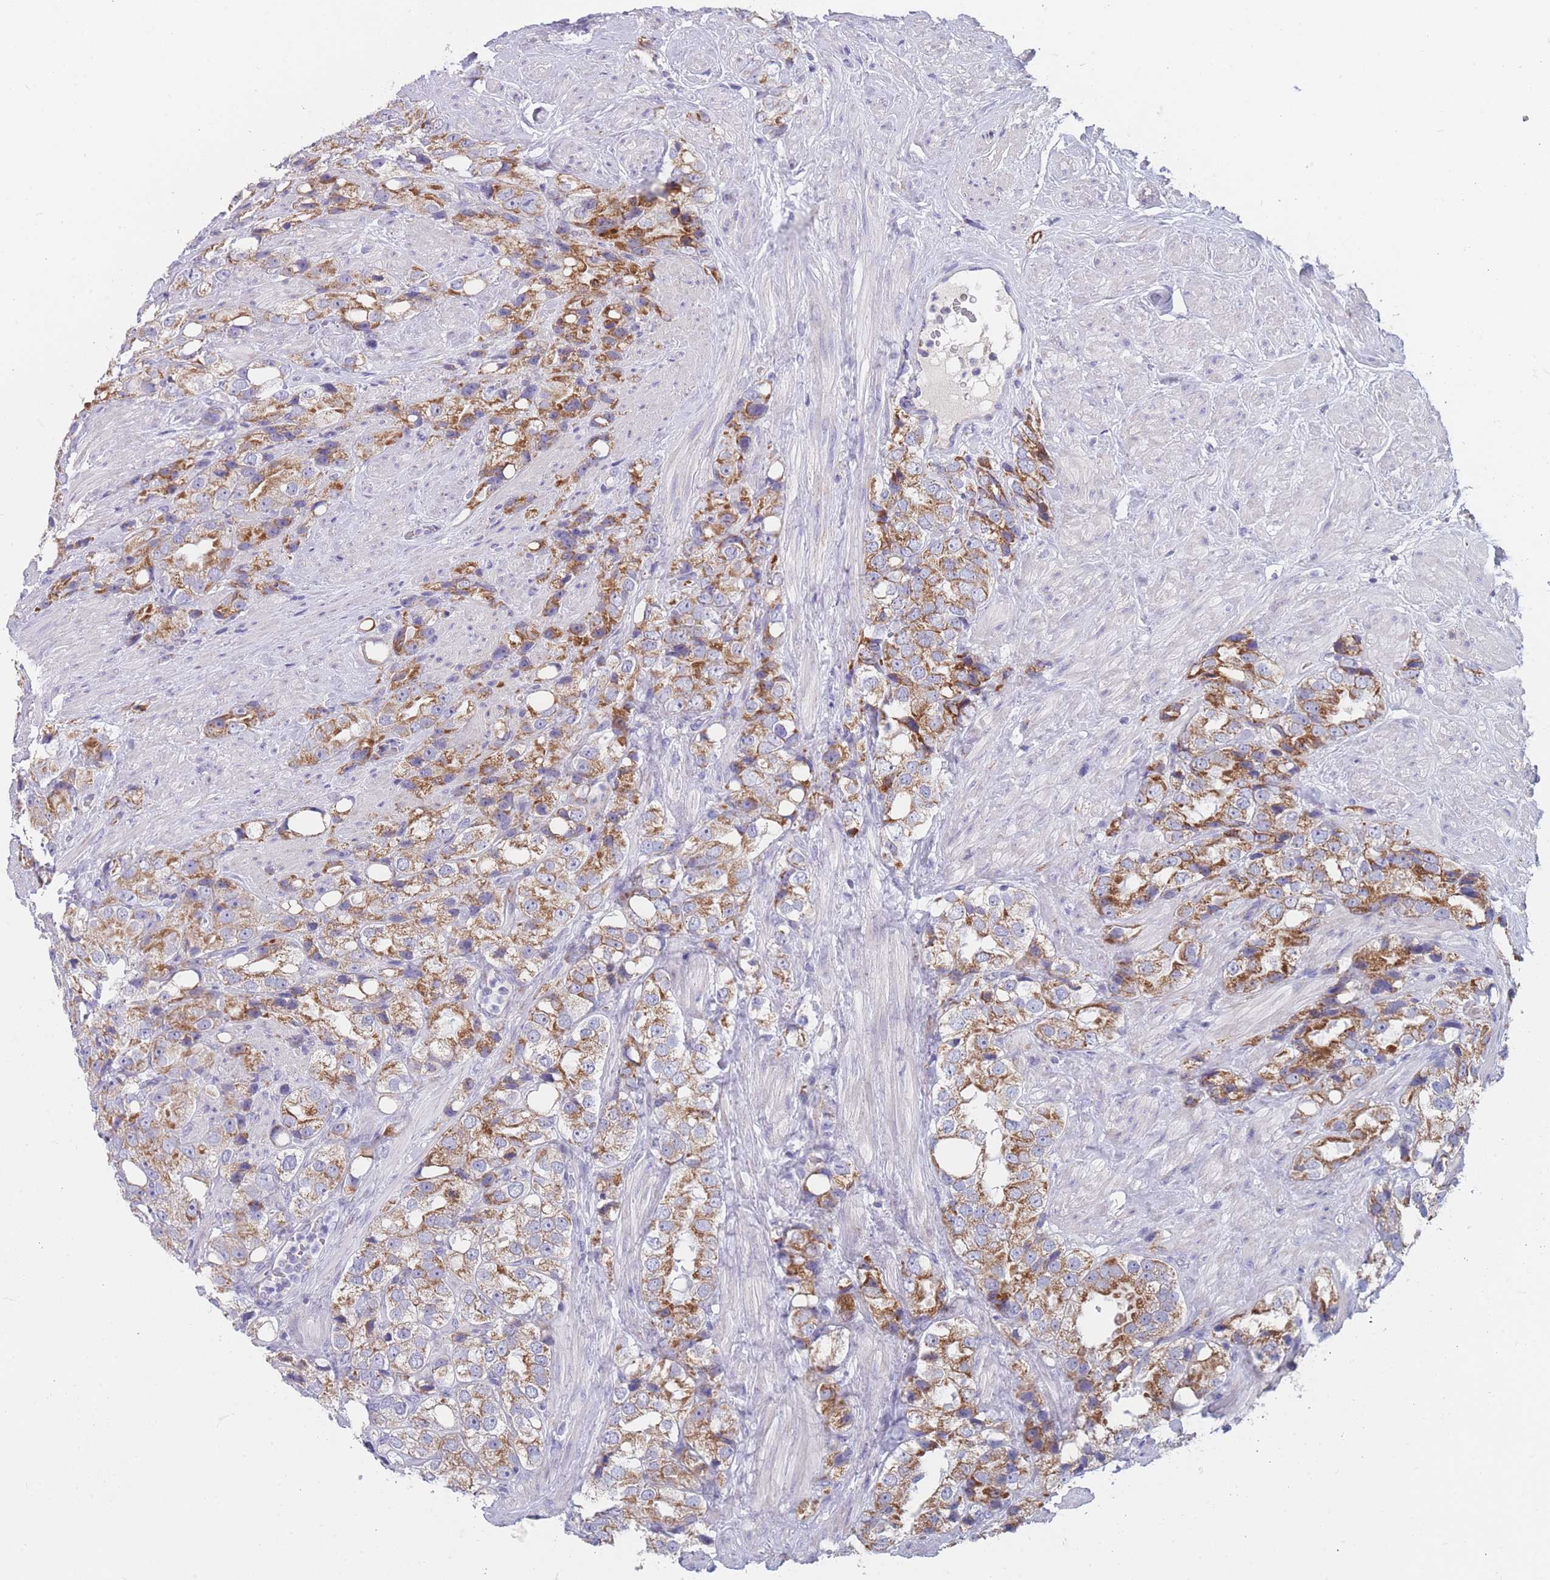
{"staining": {"intensity": "moderate", "quantity": ">75%", "location": "cytoplasmic/membranous"}, "tissue": "prostate cancer", "cell_type": "Tumor cells", "image_type": "cancer", "snomed": [{"axis": "morphology", "description": "Adenocarcinoma, NOS"}, {"axis": "topography", "description": "Prostate"}], "caption": "Immunohistochemistry (IHC) image of neoplastic tissue: prostate cancer (adenocarcinoma) stained using immunohistochemistry (IHC) shows medium levels of moderate protein expression localized specifically in the cytoplasmic/membranous of tumor cells, appearing as a cytoplasmic/membranous brown color.", "gene": "MRPS14", "patient": {"sex": "male", "age": 79}}